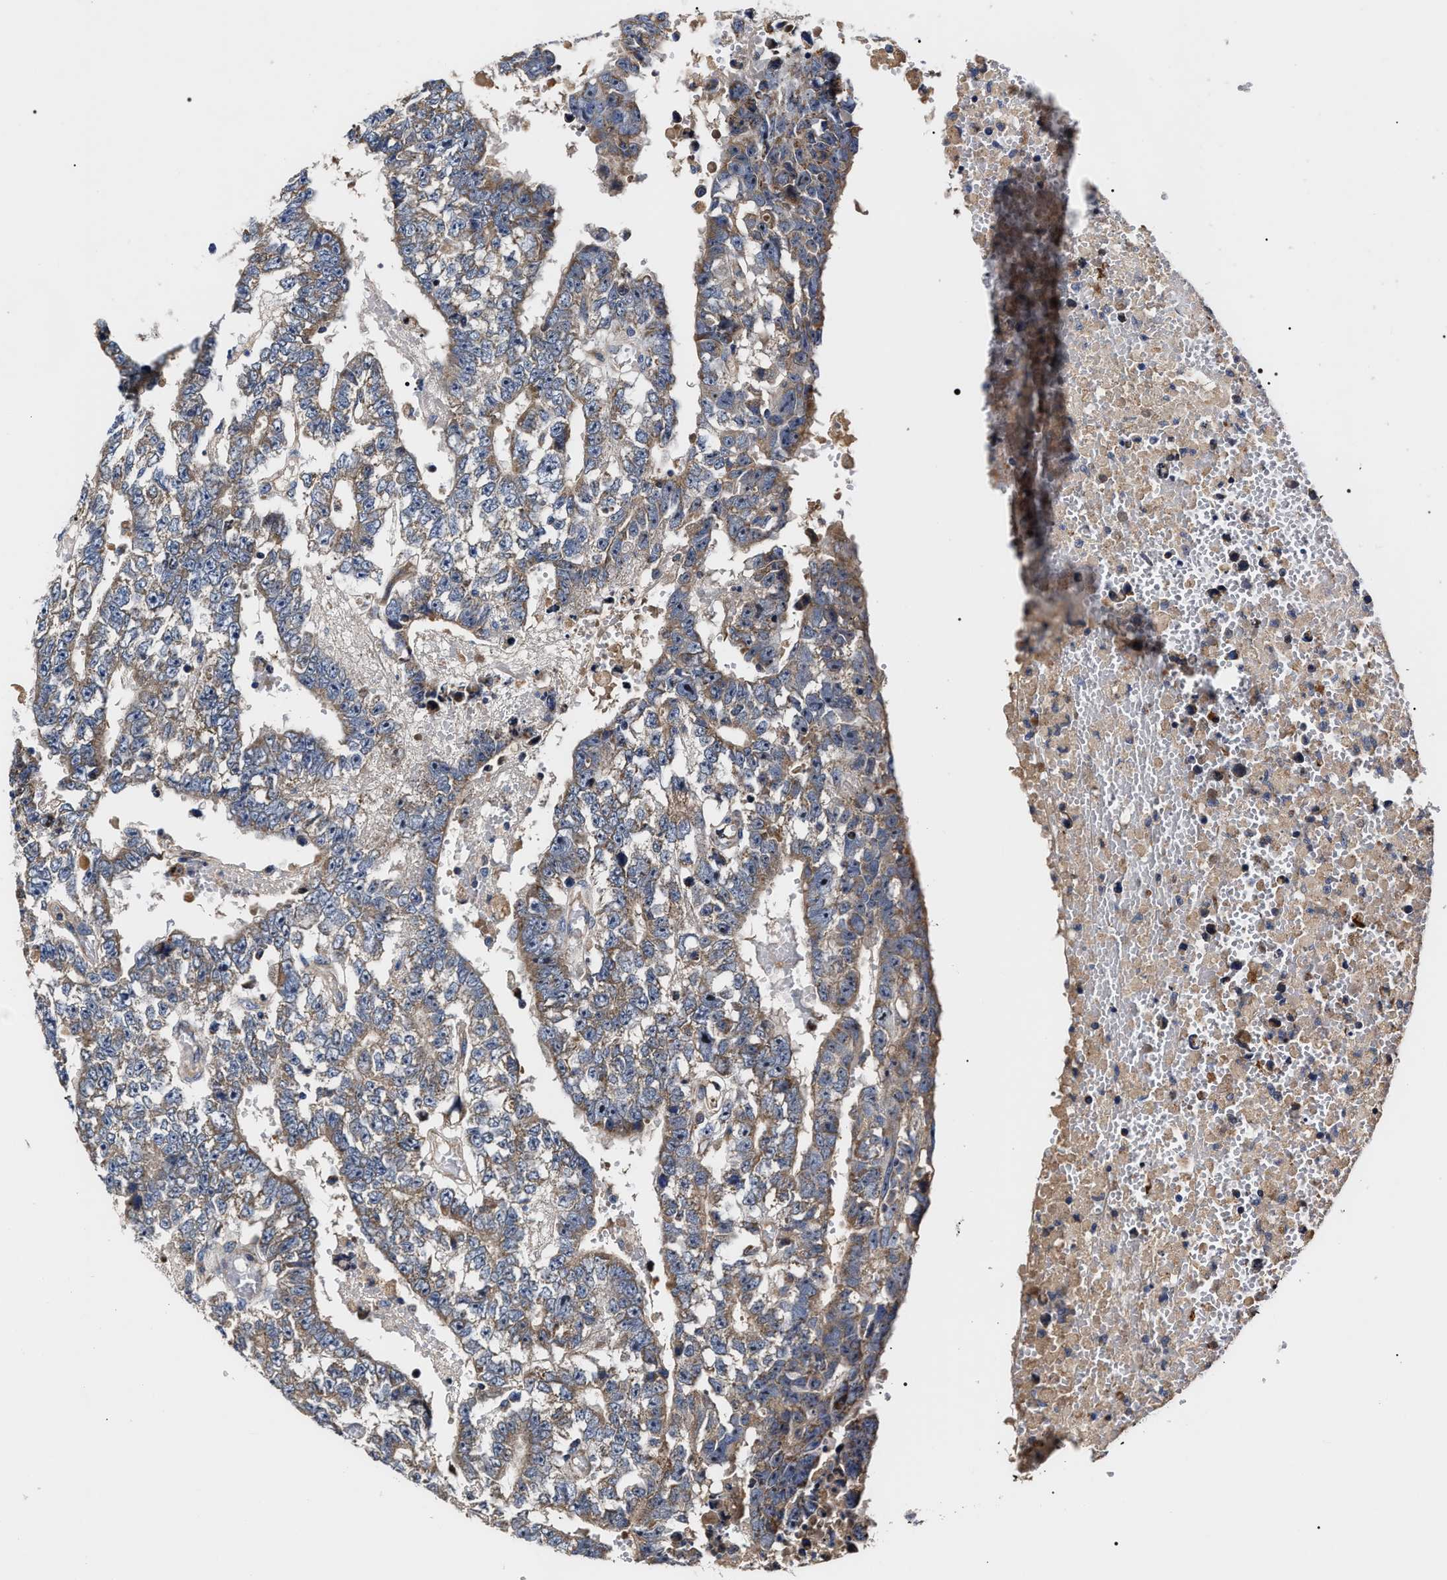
{"staining": {"intensity": "weak", "quantity": ">75%", "location": "cytoplasmic/membranous"}, "tissue": "testis cancer", "cell_type": "Tumor cells", "image_type": "cancer", "snomed": [{"axis": "morphology", "description": "Carcinoma, Embryonal, NOS"}, {"axis": "topography", "description": "Testis"}], "caption": "DAB (3,3'-diaminobenzidine) immunohistochemical staining of embryonal carcinoma (testis) reveals weak cytoplasmic/membranous protein staining in approximately >75% of tumor cells.", "gene": "MACC1", "patient": {"sex": "male", "age": 25}}